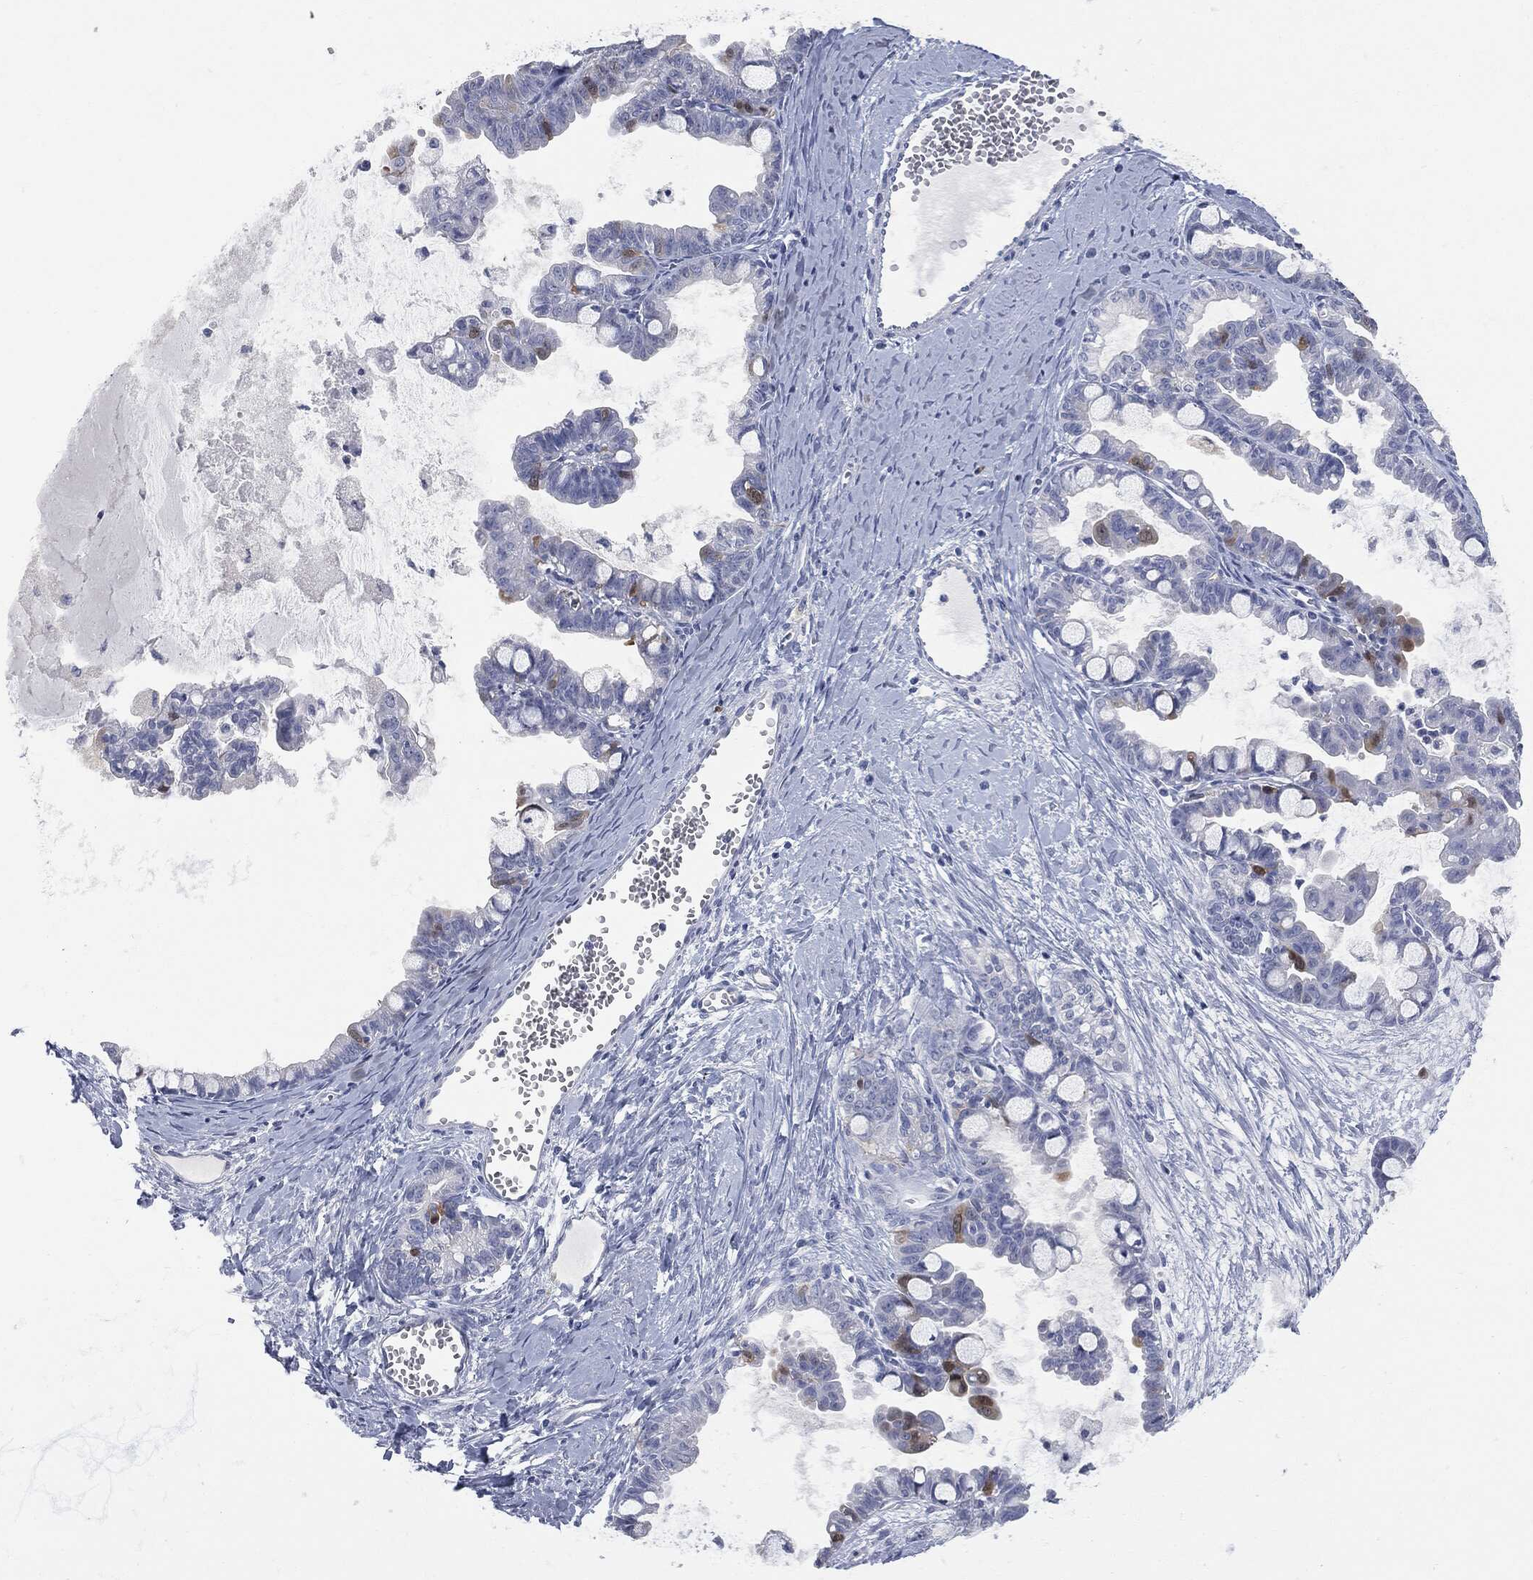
{"staining": {"intensity": "moderate", "quantity": "<25%", "location": "cytoplasmic/membranous"}, "tissue": "ovarian cancer", "cell_type": "Tumor cells", "image_type": "cancer", "snomed": [{"axis": "morphology", "description": "Cystadenocarcinoma, mucinous, NOS"}, {"axis": "topography", "description": "Ovary"}], "caption": "The immunohistochemical stain shows moderate cytoplasmic/membranous positivity in tumor cells of ovarian mucinous cystadenocarcinoma tissue.", "gene": "UBE2C", "patient": {"sex": "female", "age": 63}}